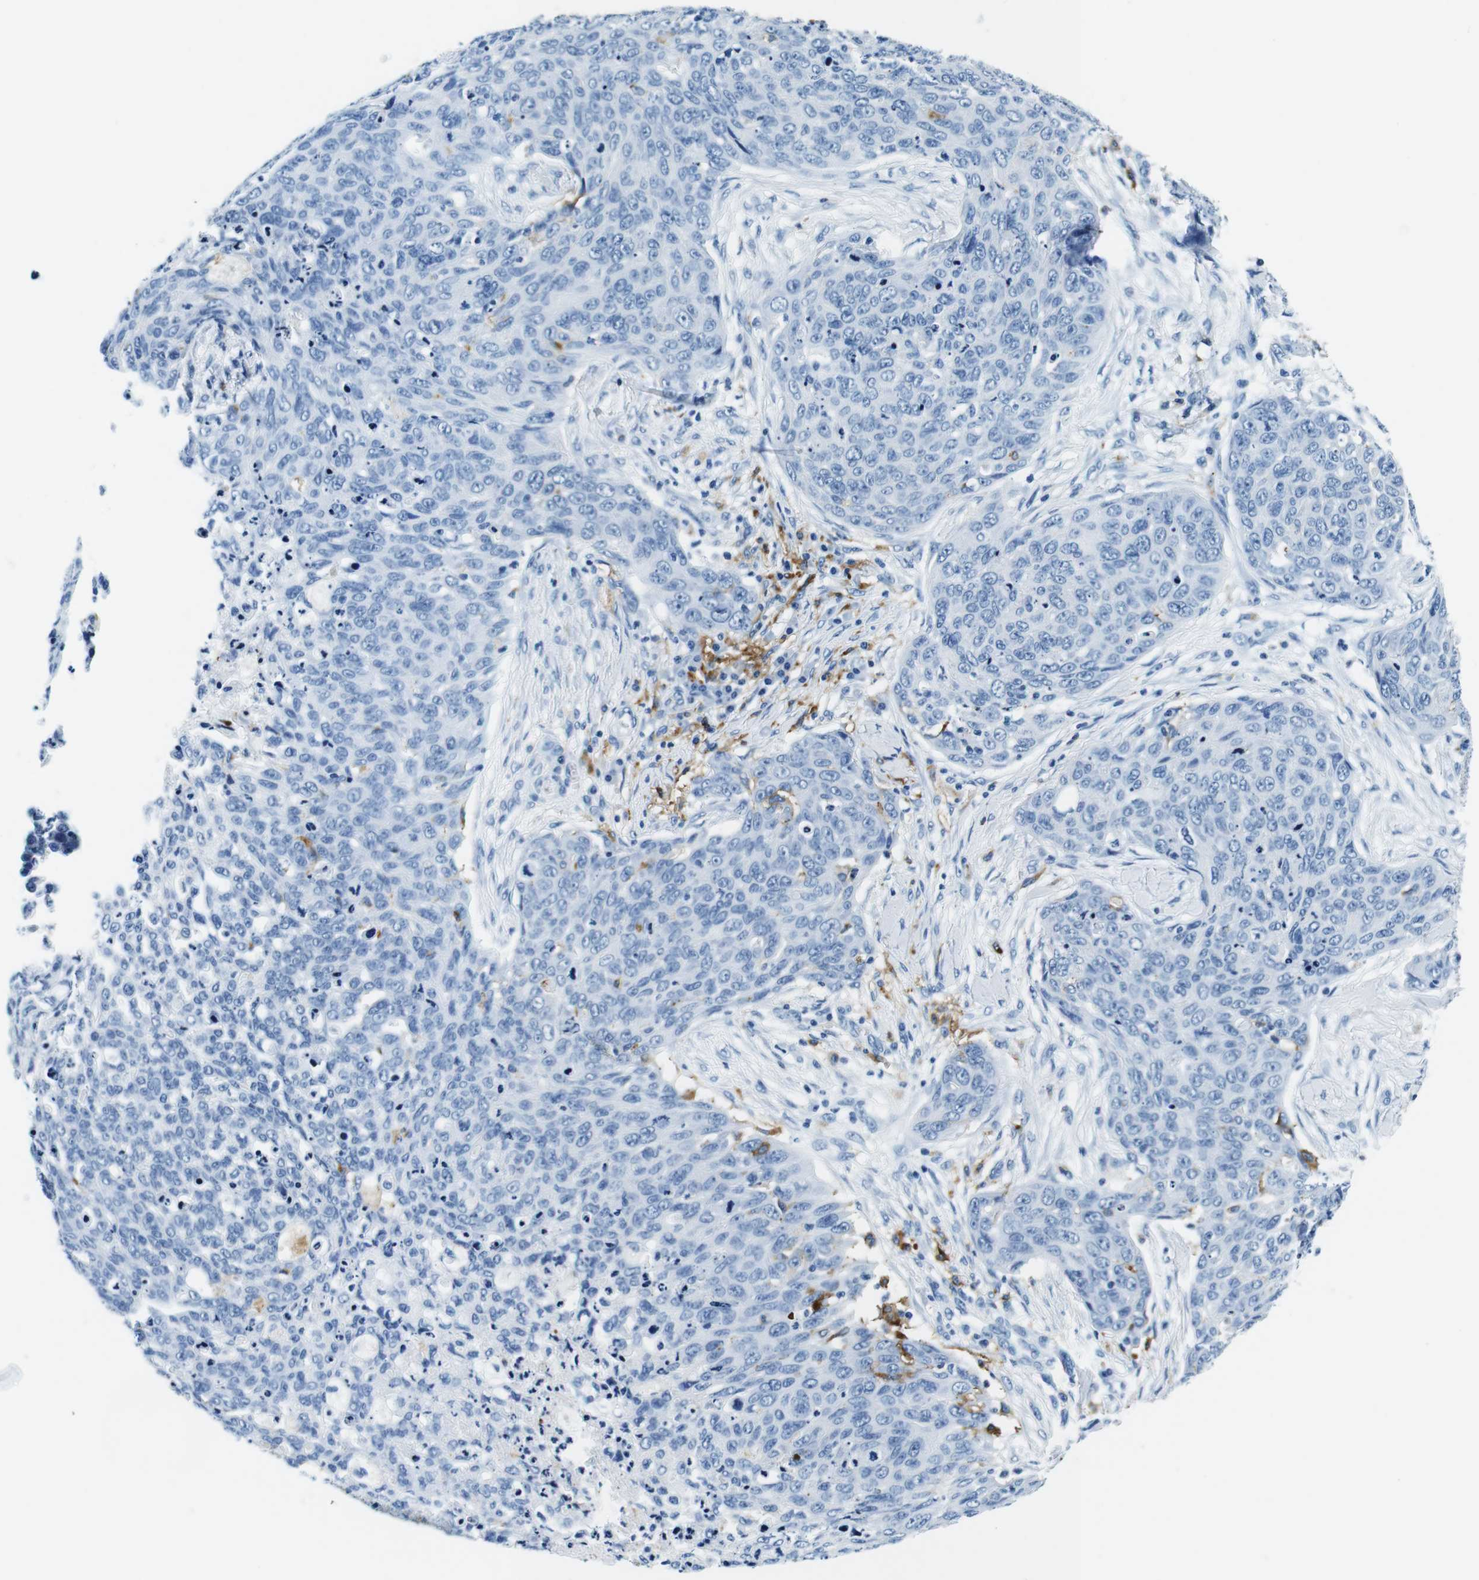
{"staining": {"intensity": "negative", "quantity": "none", "location": "none"}, "tissue": "skin cancer", "cell_type": "Tumor cells", "image_type": "cancer", "snomed": [{"axis": "morphology", "description": "Squamous cell carcinoma in situ, NOS"}, {"axis": "morphology", "description": "Squamous cell carcinoma, NOS"}, {"axis": "topography", "description": "Skin"}], "caption": "Immunohistochemistry histopathology image of neoplastic tissue: skin cancer (squamous cell carcinoma in situ) stained with DAB demonstrates no significant protein staining in tumor cells.", "gene": "HLA-DRB1", "patient": {"sex": "male", "age": 93}}